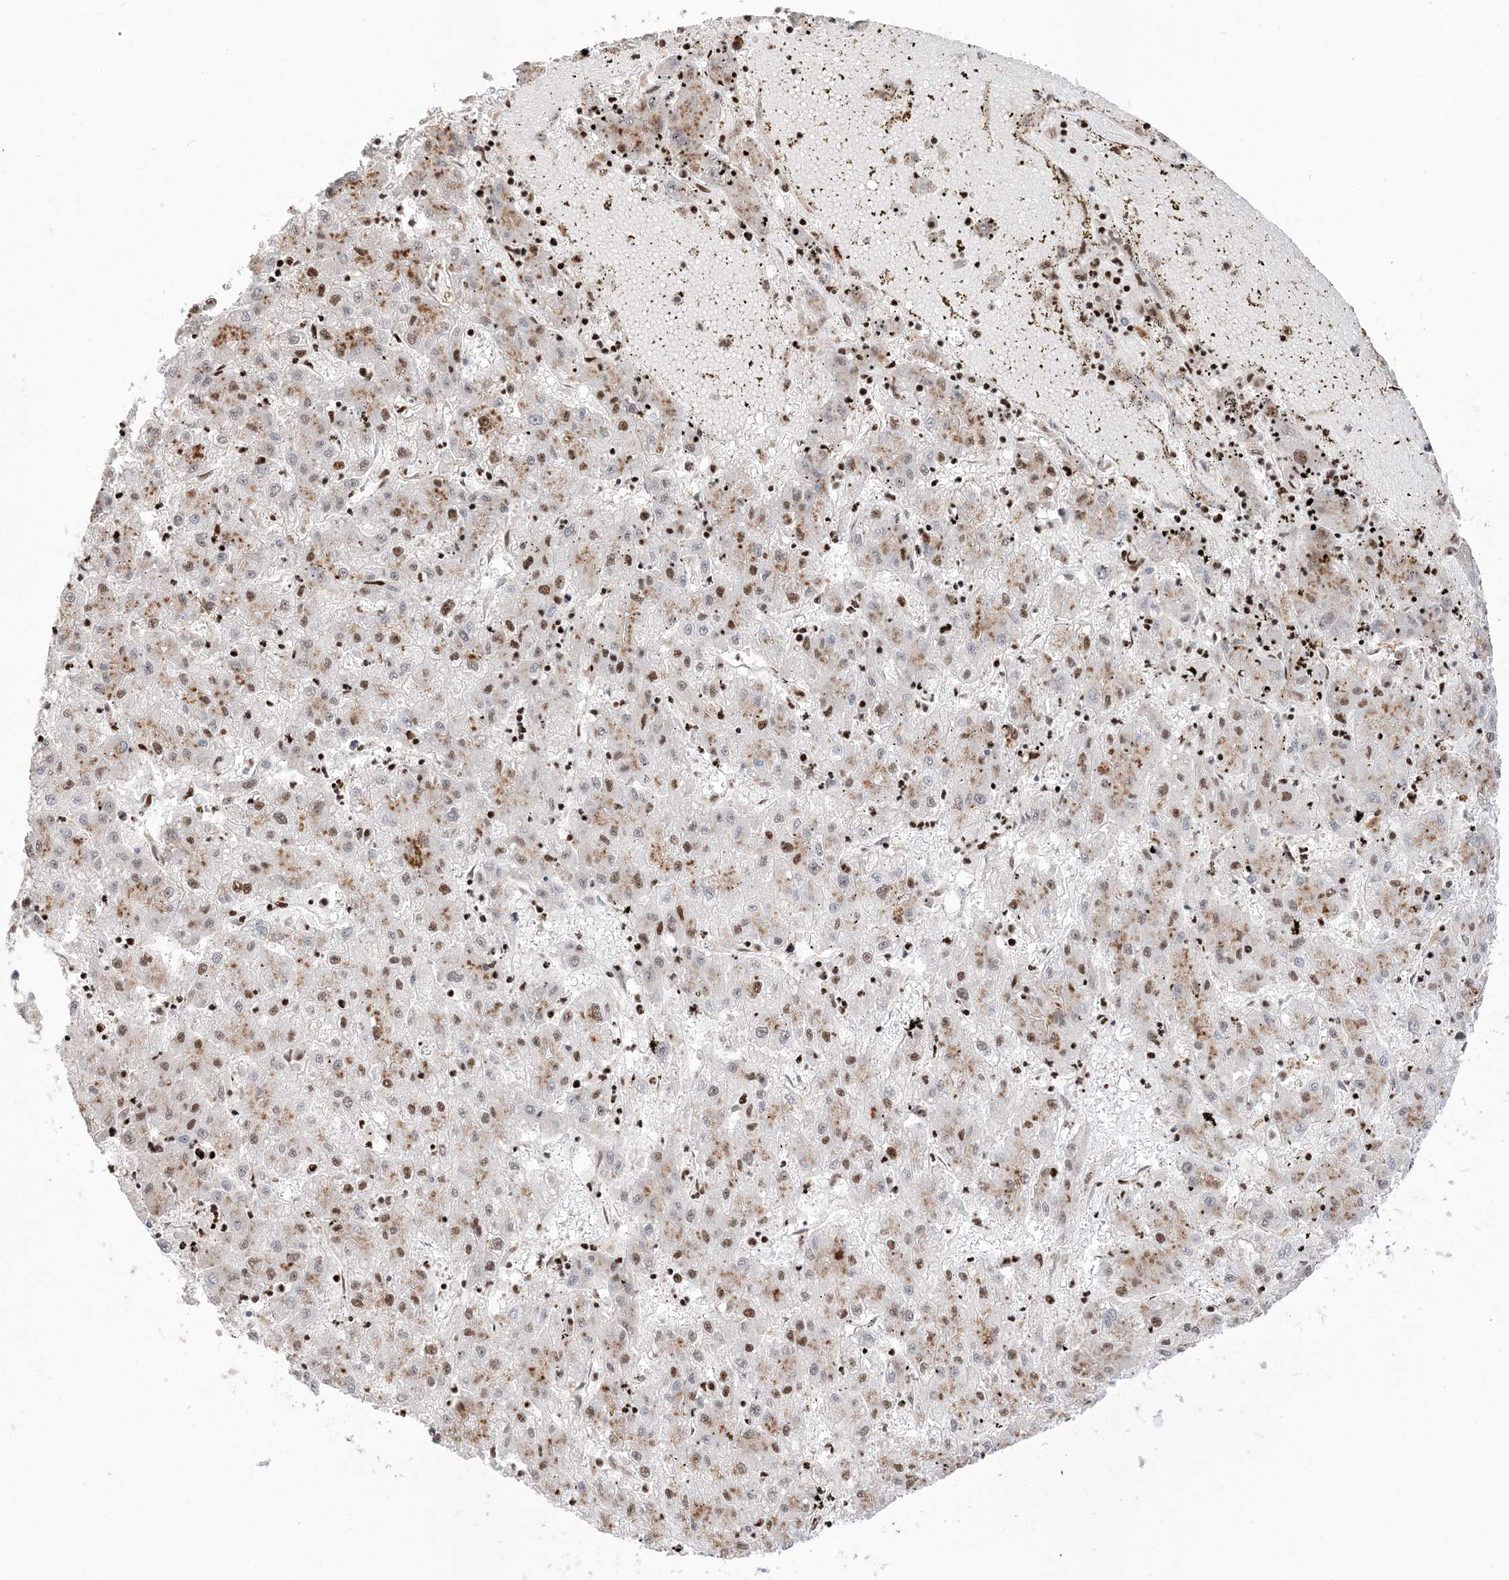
{"staining": {"intensity": "moderate", "quantity": ">75%", "location": "nuclear"}, "tissue": "liver cancer", "cell_type": "Tumor cells", "image_type": "cancer", "snomed": [{"axis": "morphology", "description": "Carcinoma, Hepatocellular, NOS"}, {"axis": "topography", "description": "Liver"}], "caption": "Tumor cells show moderate nuclear staining in approximately >75% of cells in liver cancer.", "gene": "RBM17", "patient": {"sex": "male", "age": 72}}